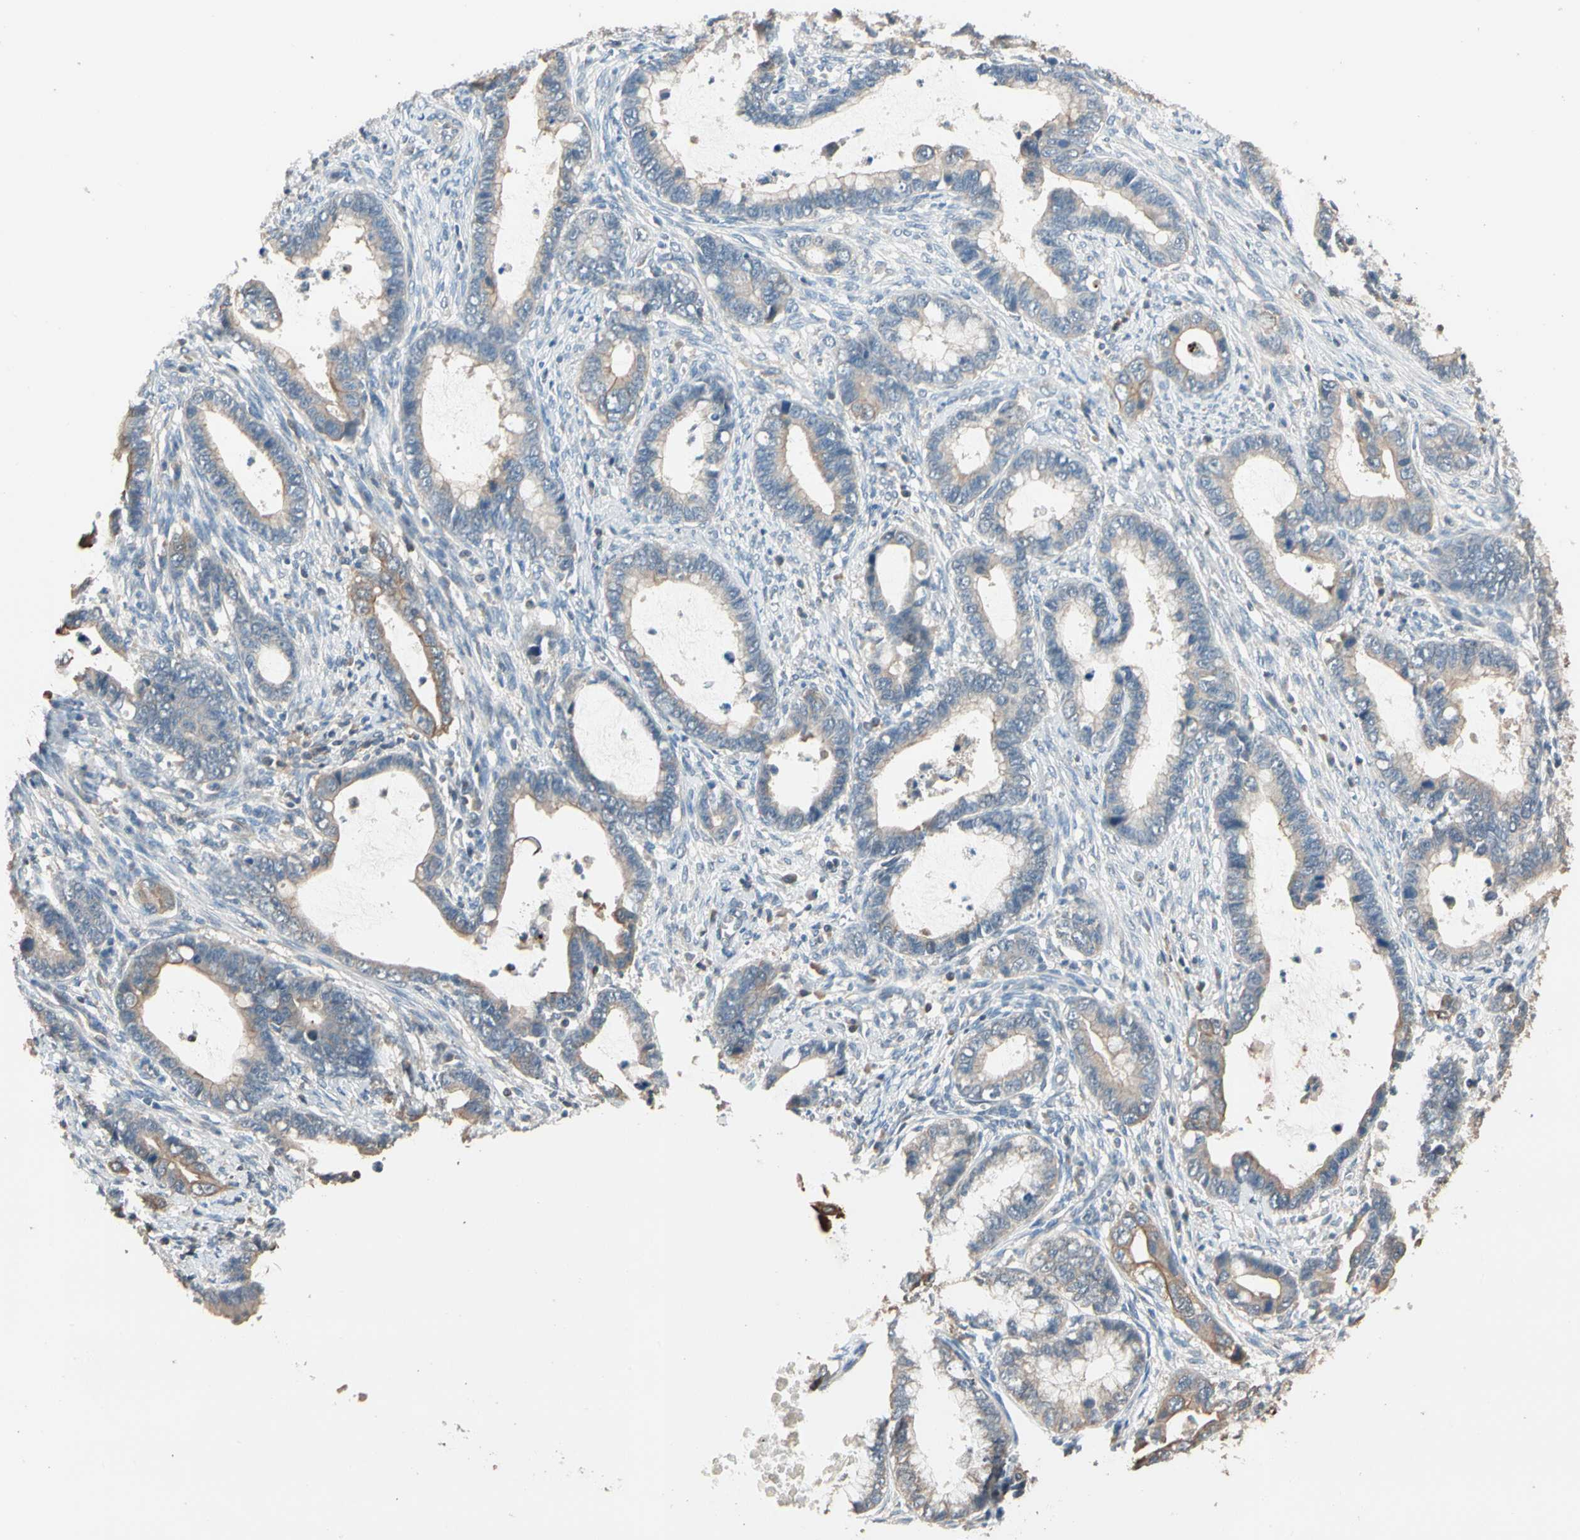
{"staining": {"intensity": "weak", "quantity": ">75%", "location": "cytoplasmic/membranous"}, "tissue": "cervical cancer", "cell_type": "Tumor cells", "image_type": "cancer", "snomed": [{"axis": "morphology", "description": "Adenocarcinoma, NOS"}, {"axis": "topography", "description": "Cervix"}], "caption": "Immunohistochemistry of cervical cancer (adenocarcinoma) reveals low levels of weak cytoplasmic/membranous expression in approximately >75% of tumor cells.", "gene": "MAP3K7", "patient": {"sex": "female", "age": 44}}